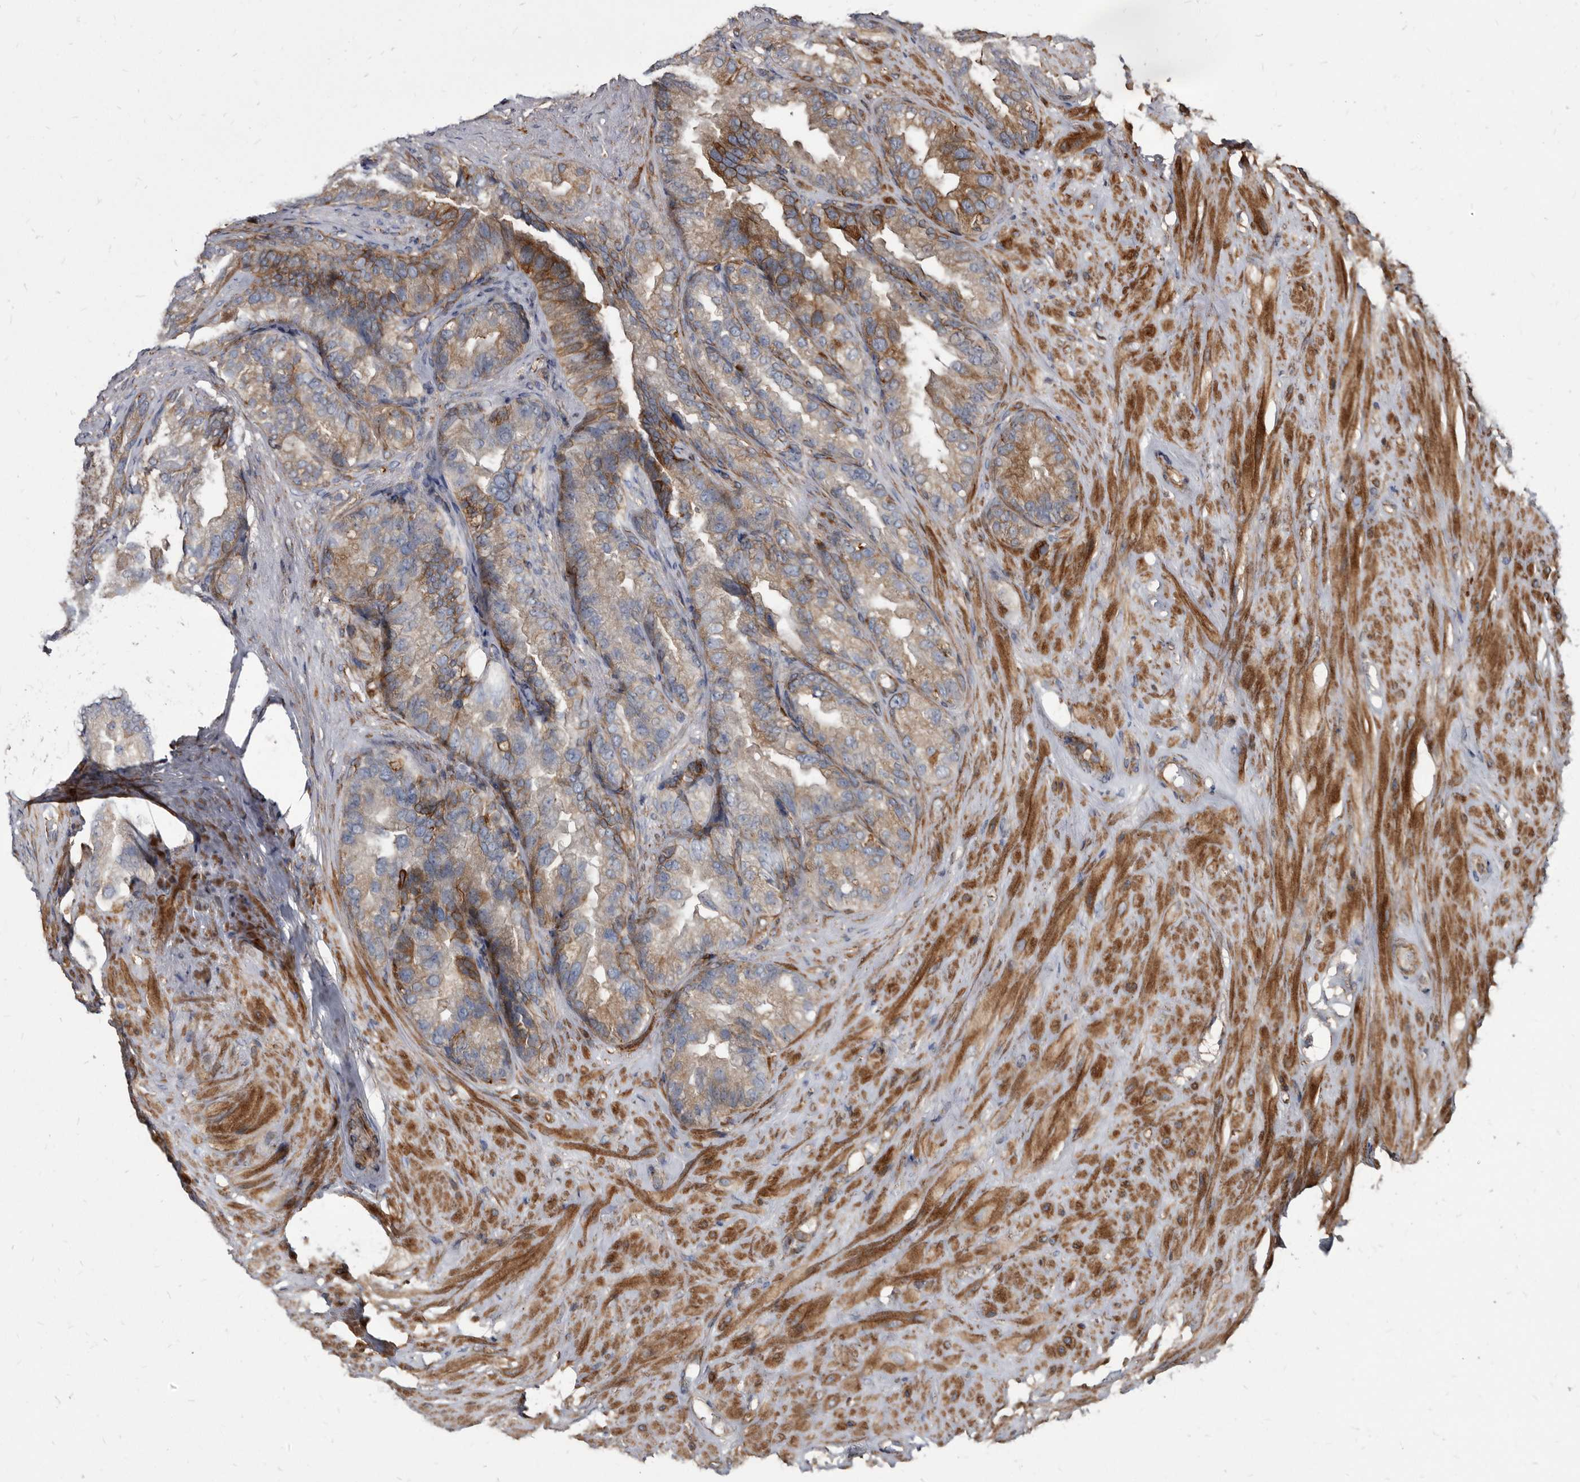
{"staining": {"intensity": "moderate", "quantity": "25%-75%", "location": "cytoplasmic/membranous"}, "tissue": "seminal vesicle", "cell_type": "Glandular cells", "image_type": "normal", "snomed": [{"axis": "morphology", "description": "Normal tissue, NOS"}, {"axis": "topography", "description": "Seminal veicle"}], "caption": "Moderate cytoplasmic/membranous staining for a protein is seen in approximately 25%-75% of glandular cells of unremarkable seminal vesicle using immunohistochemistry (IHC).", "gene": "KCTD20", "patient": {"sex": "male", "age": 80}}